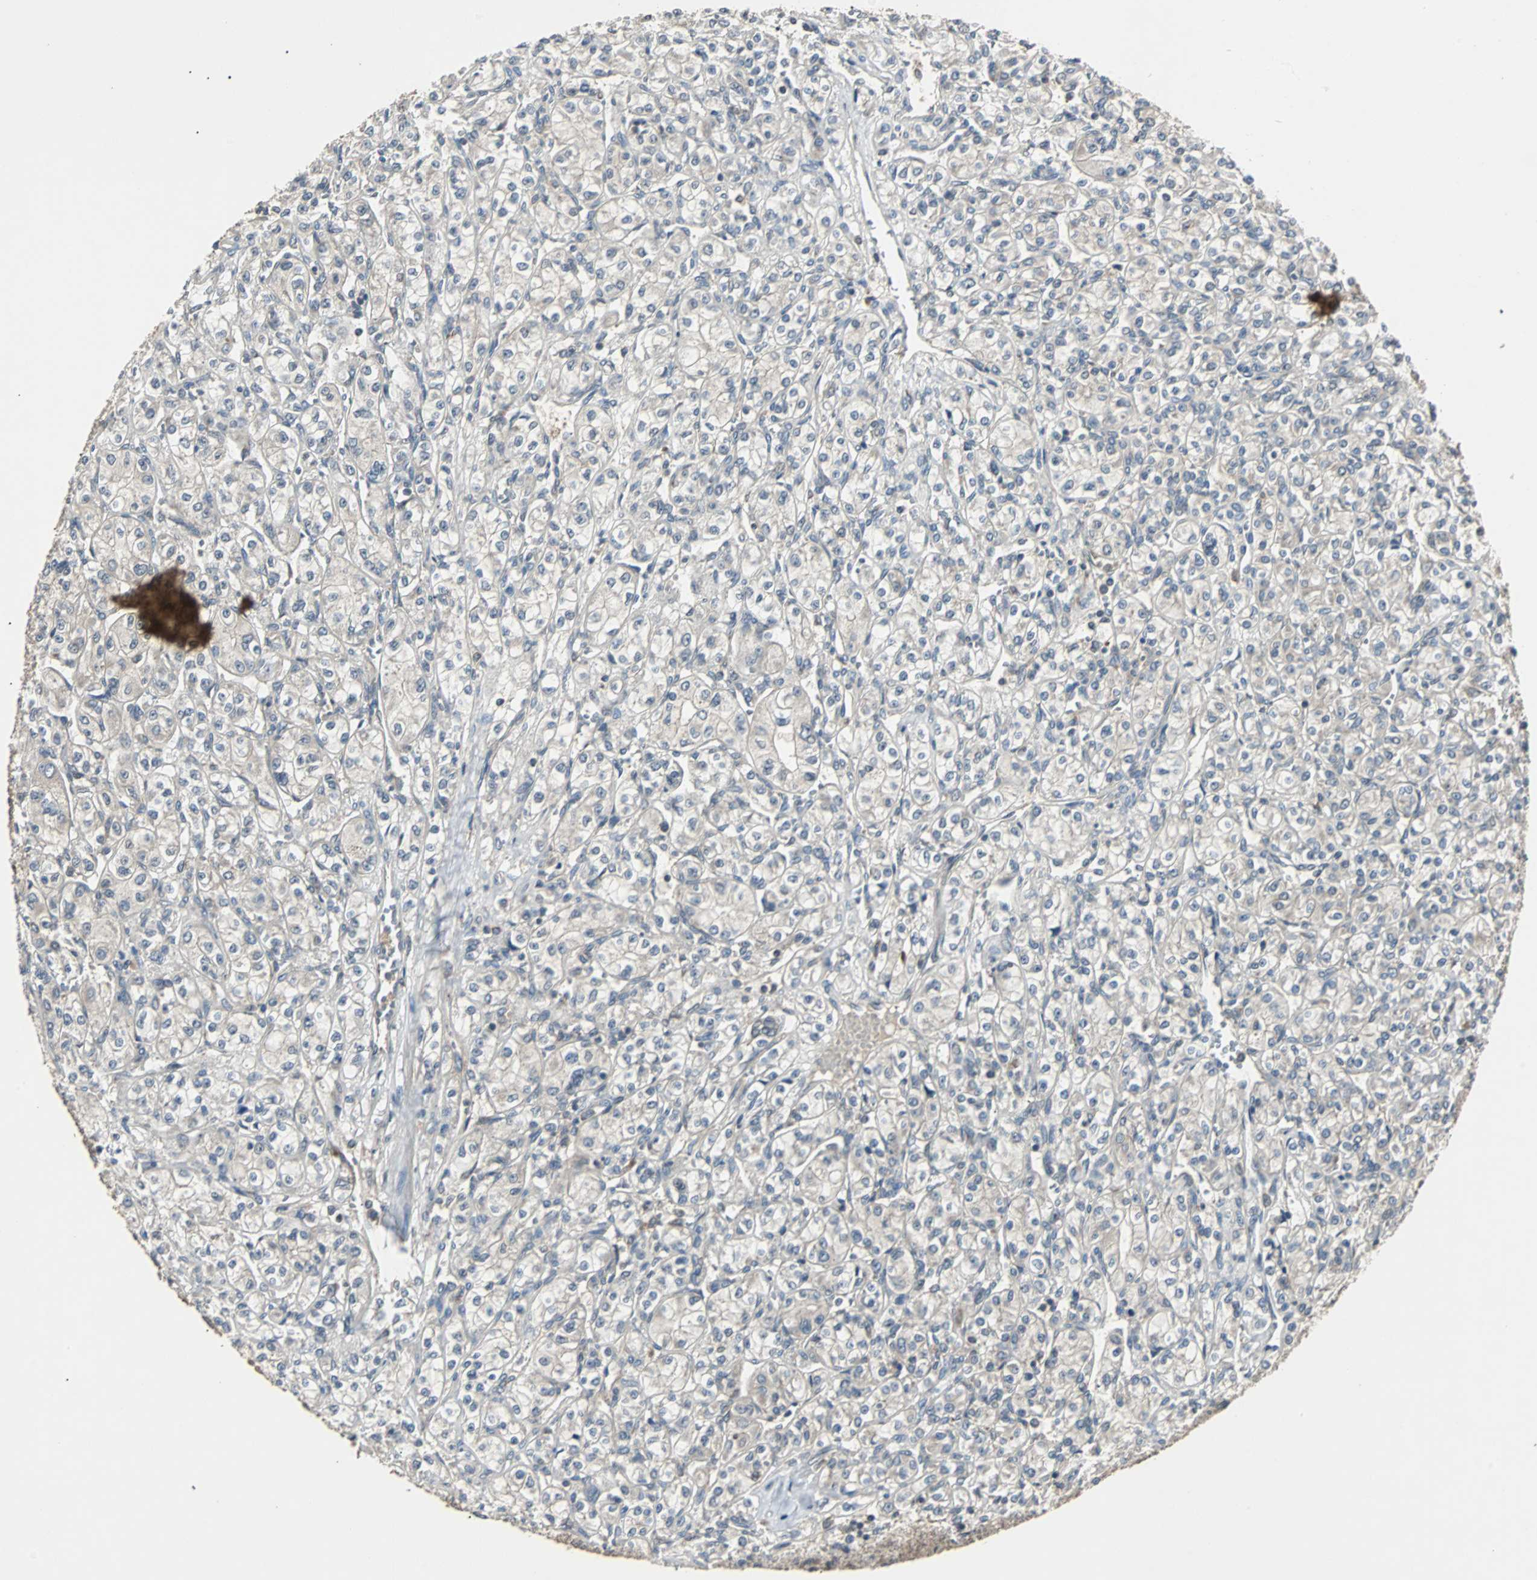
{"staining": {"intensity": "weak", "quantity": ">75%", "location": "cytoplasmic/membranous"}, "tissue": "renal cancer", "cell_type": "Tumor cells", "image_type": "cancer", "snomed": [{"axis": "morphology", "description": "Adenocarcinoma, NOS"}, {"axis": "topography", "description": "Kidney"}], "caption": "This histopathology image shows immunohistochemistry (IHC) staining of renal cancer (adenocarcinoma), with low weak cytoplasmic/membranous expression in about >75% of tumor cells.", "gene": "ARF1", "patient": {"sex": "male", "age": 77}}